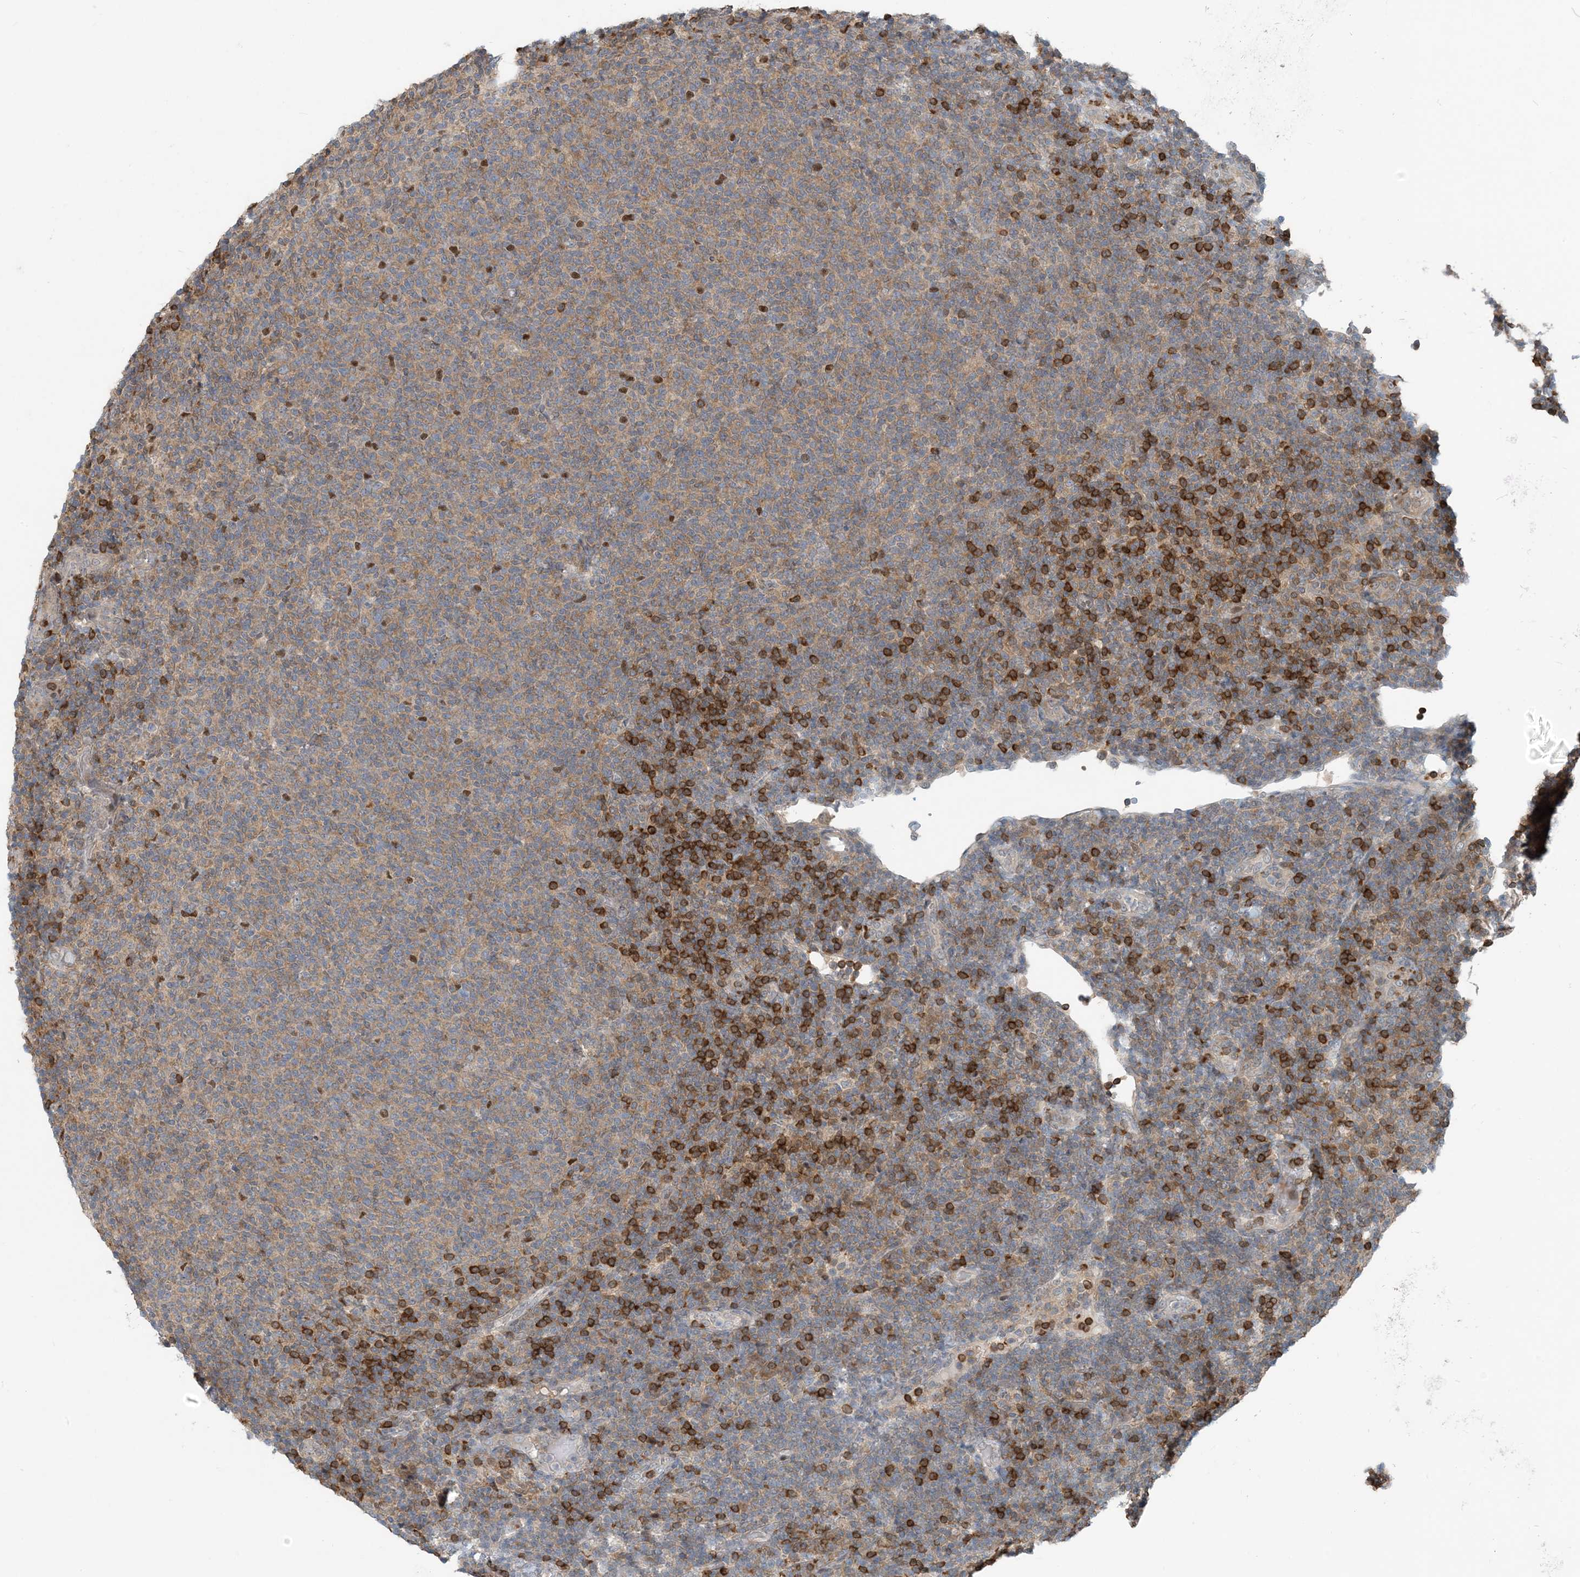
{"staining": {"intensity": "moderate", "quantity": ">75%", "location": "cytoplasmic/membranous"}, "tissue": "lymphoma", "cell_type": "Tumor cells", "image_type": "cancer", "snomed": [{"axis": "morphology", "description": "Malignant lymphoma, non-Hodgkin's type, Low grade"}, {"axis": "topography", "description": "Lymph node"}], "caption": "DAB immunohistochemical staining of low-grade malignant lymphoma, non-Hodgkin's type displays moderate cytoplasmic/membranous protein positivity in about >75% of tumor cells.", "gene": "ZC3H12A", "patient": {"sex": "male", "age": 66}}